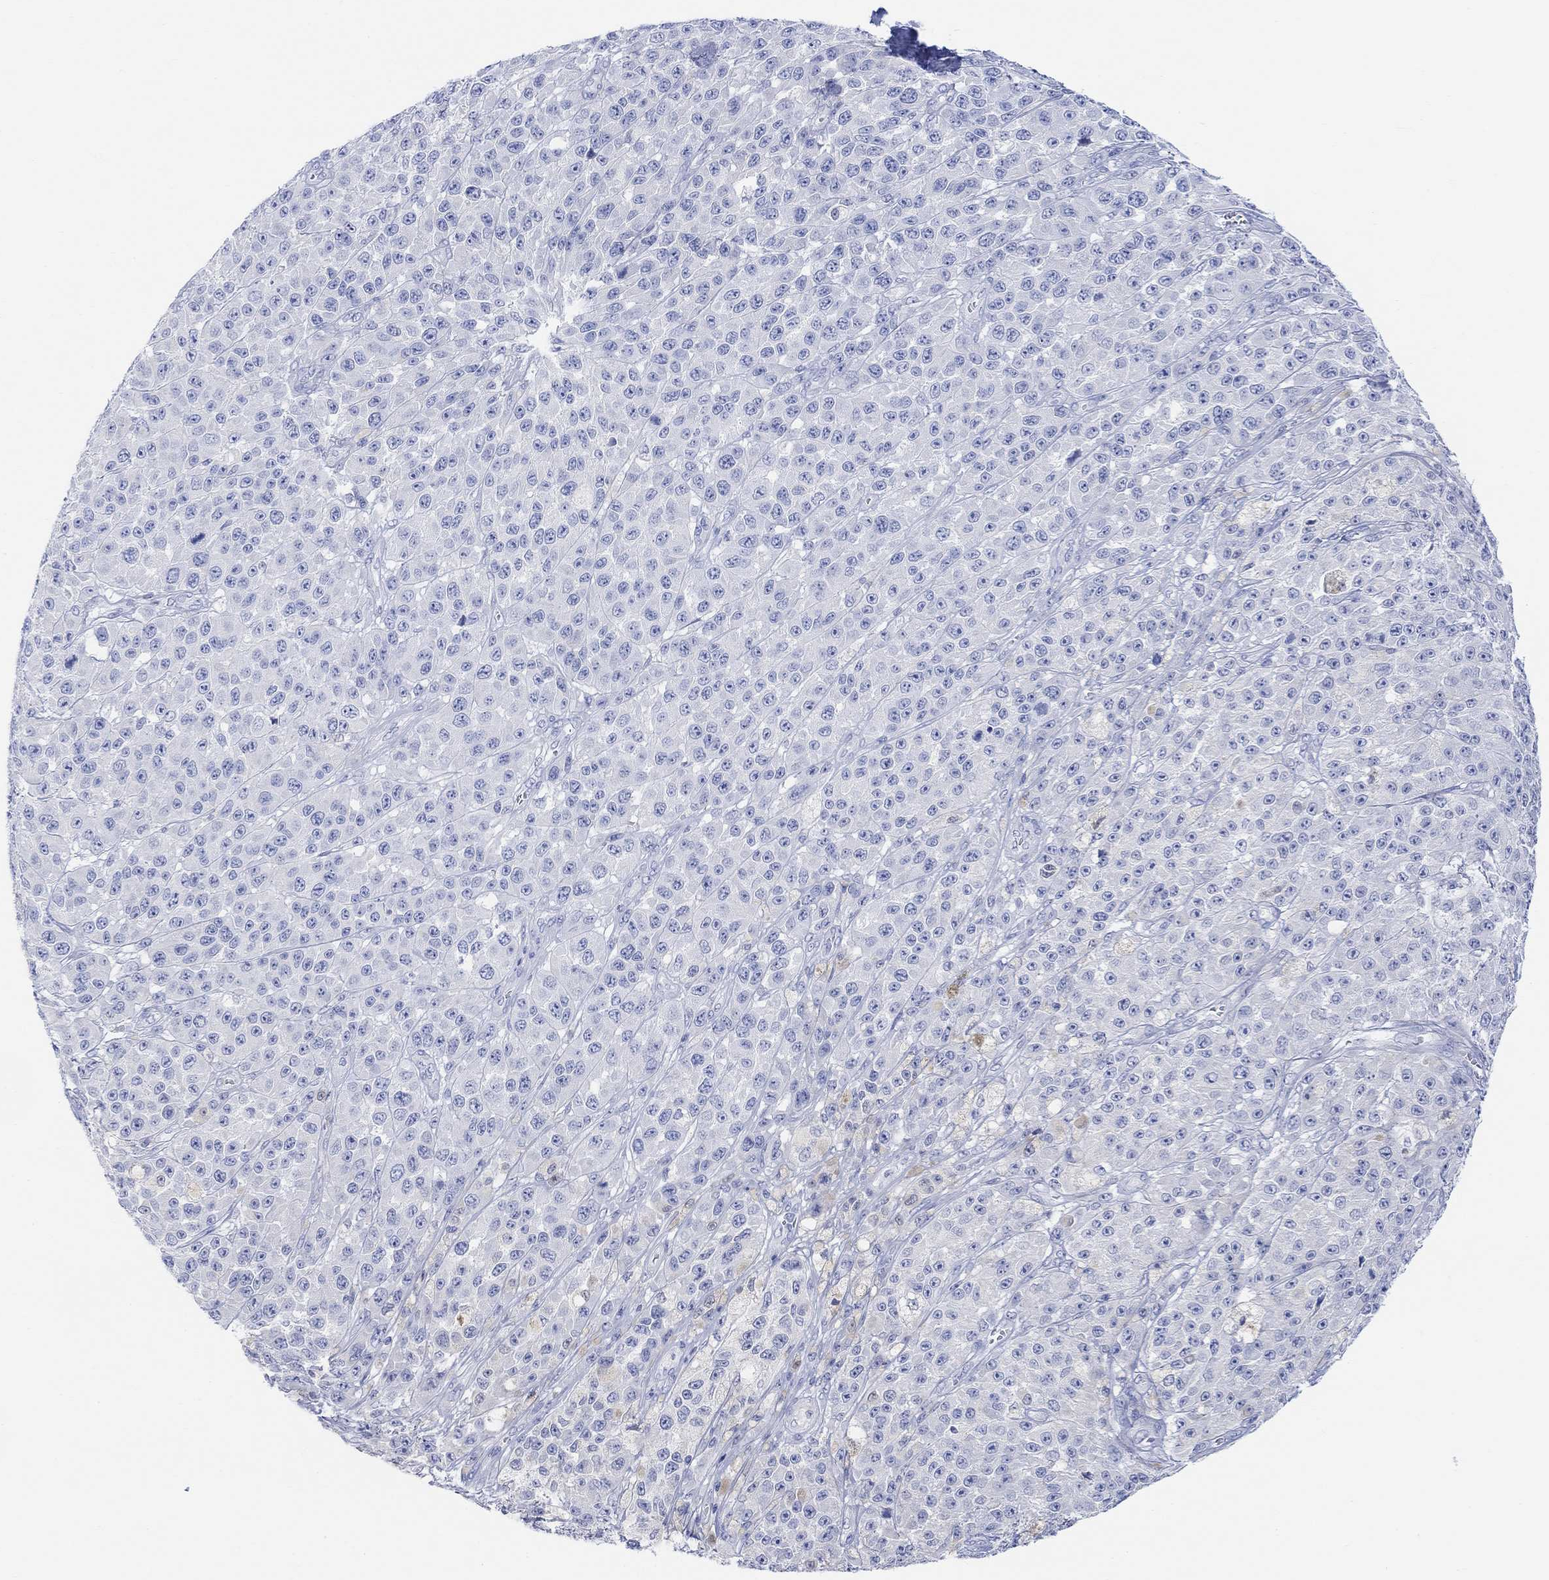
{"staining": {"intensity": "negative", "quantity": "none", "location": "none"}, "tissue": "melanoma", "cell_type": "Tumor cells", "image_type": "cancer", "snomed": [{"axis": "morphology", "description": "Malignant melanoma, NOS"}, {"axis": "topography", "description": "Skin"}], "caption": "This histopathology image is of malignant melanoma stained with immunohistochemistry to label a protein in brown with the nuclei are counter-stained blue. There is no staining in tumor cells.", "gene": "GNG13", "patient": {"sex": "female", "age": 58}}